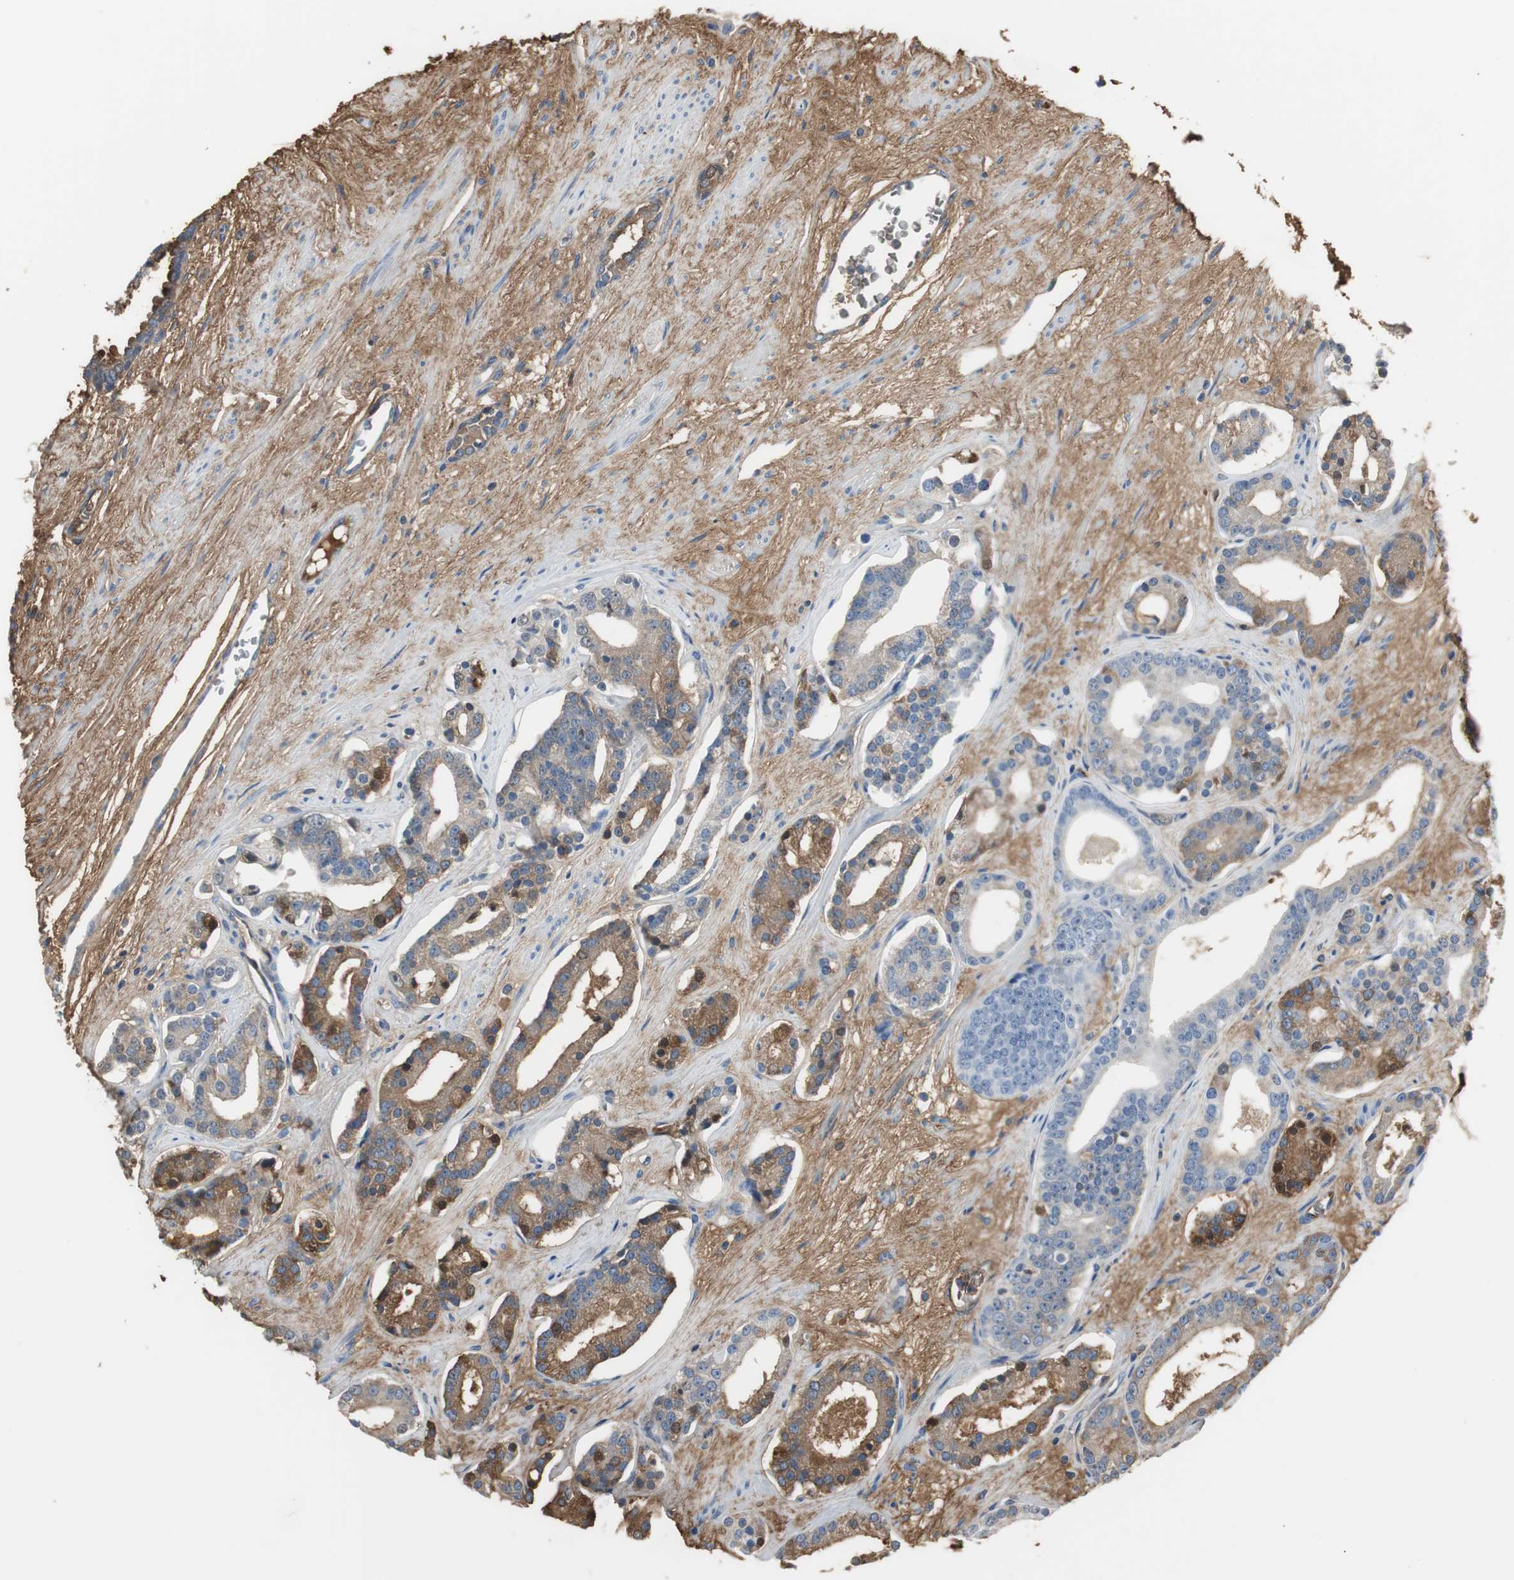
{"staining": {"intensity": "moderate", "quantity": ">75%", "location": "cytoplasmic/membranous"}, "tissue": "prostate cancer", "cell_type": "Tumor cells", "image_type": "cancer", "snomed": [{"axis": "morphology", "description": "Adenocarcinoma, Low grade"}, {"axis": "topography", "description": "Prostate"}], "caption": "A brown stain highlights moderate cytoplasmic/membranous expression of a protein in prostate adenocarcinoma (low-grade) tumor cells.", "gene": "IGHA1", "patient": {"sex": "male", "age": 63}}